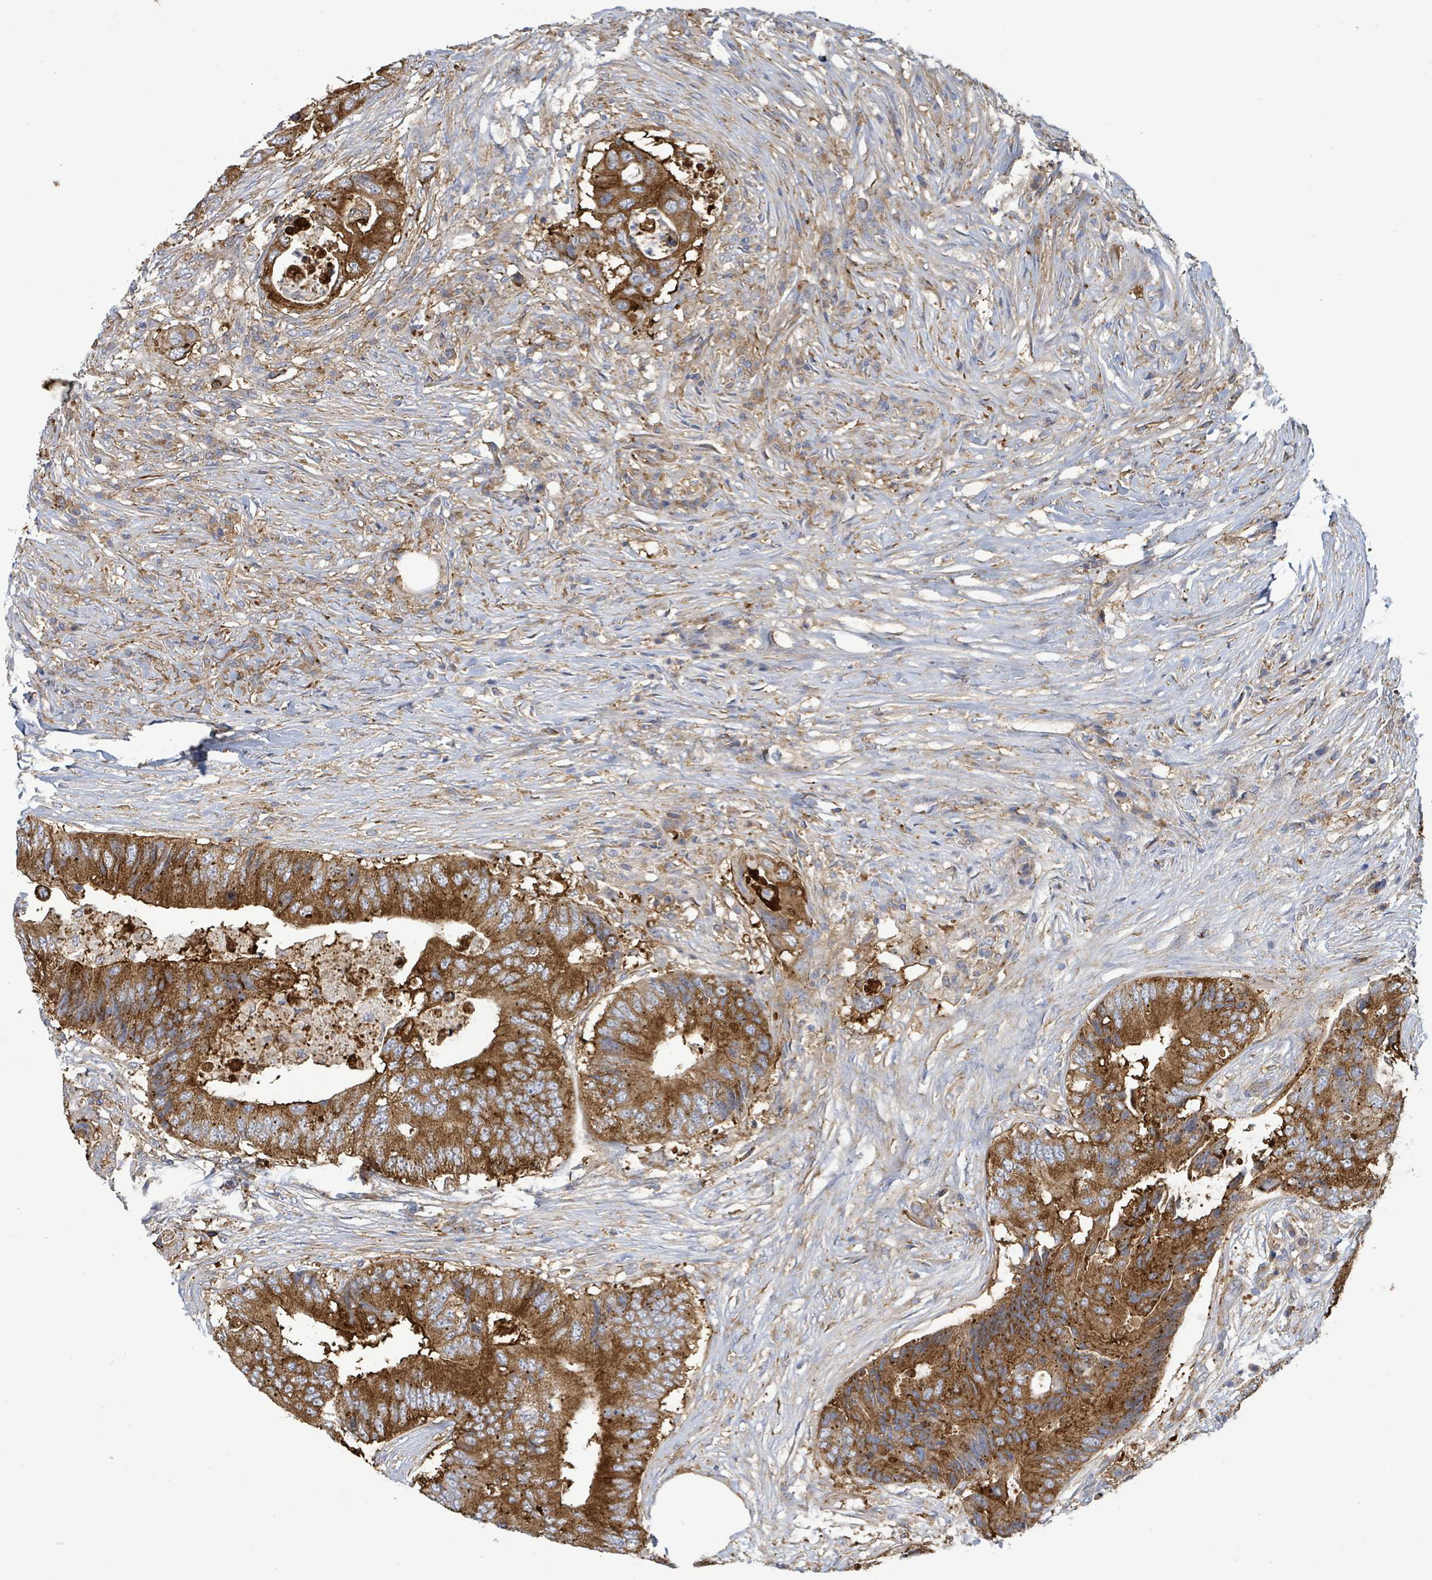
{"staining": {"intensity": "strong", "quantity": ">75%", "location": "cytoplasmic/membranous"}, "tissue": "colorectal cancer", "cell_type": "Tumor cells", "image_type": "cancer", "snomed": [{"axis": "morphology", "description": "Adenocarcinoma, NOS"}, {"axis": "topography", "description": "Colon"}], "caption": "Protein expression analysis of adenocarcinoma (colorectal) exhibits strong cytoplasmic/membranous positivity in approximately >75% of tumor cells.", "gene": "EGFL7", "patient": {"sex": "male", "age": 71}}